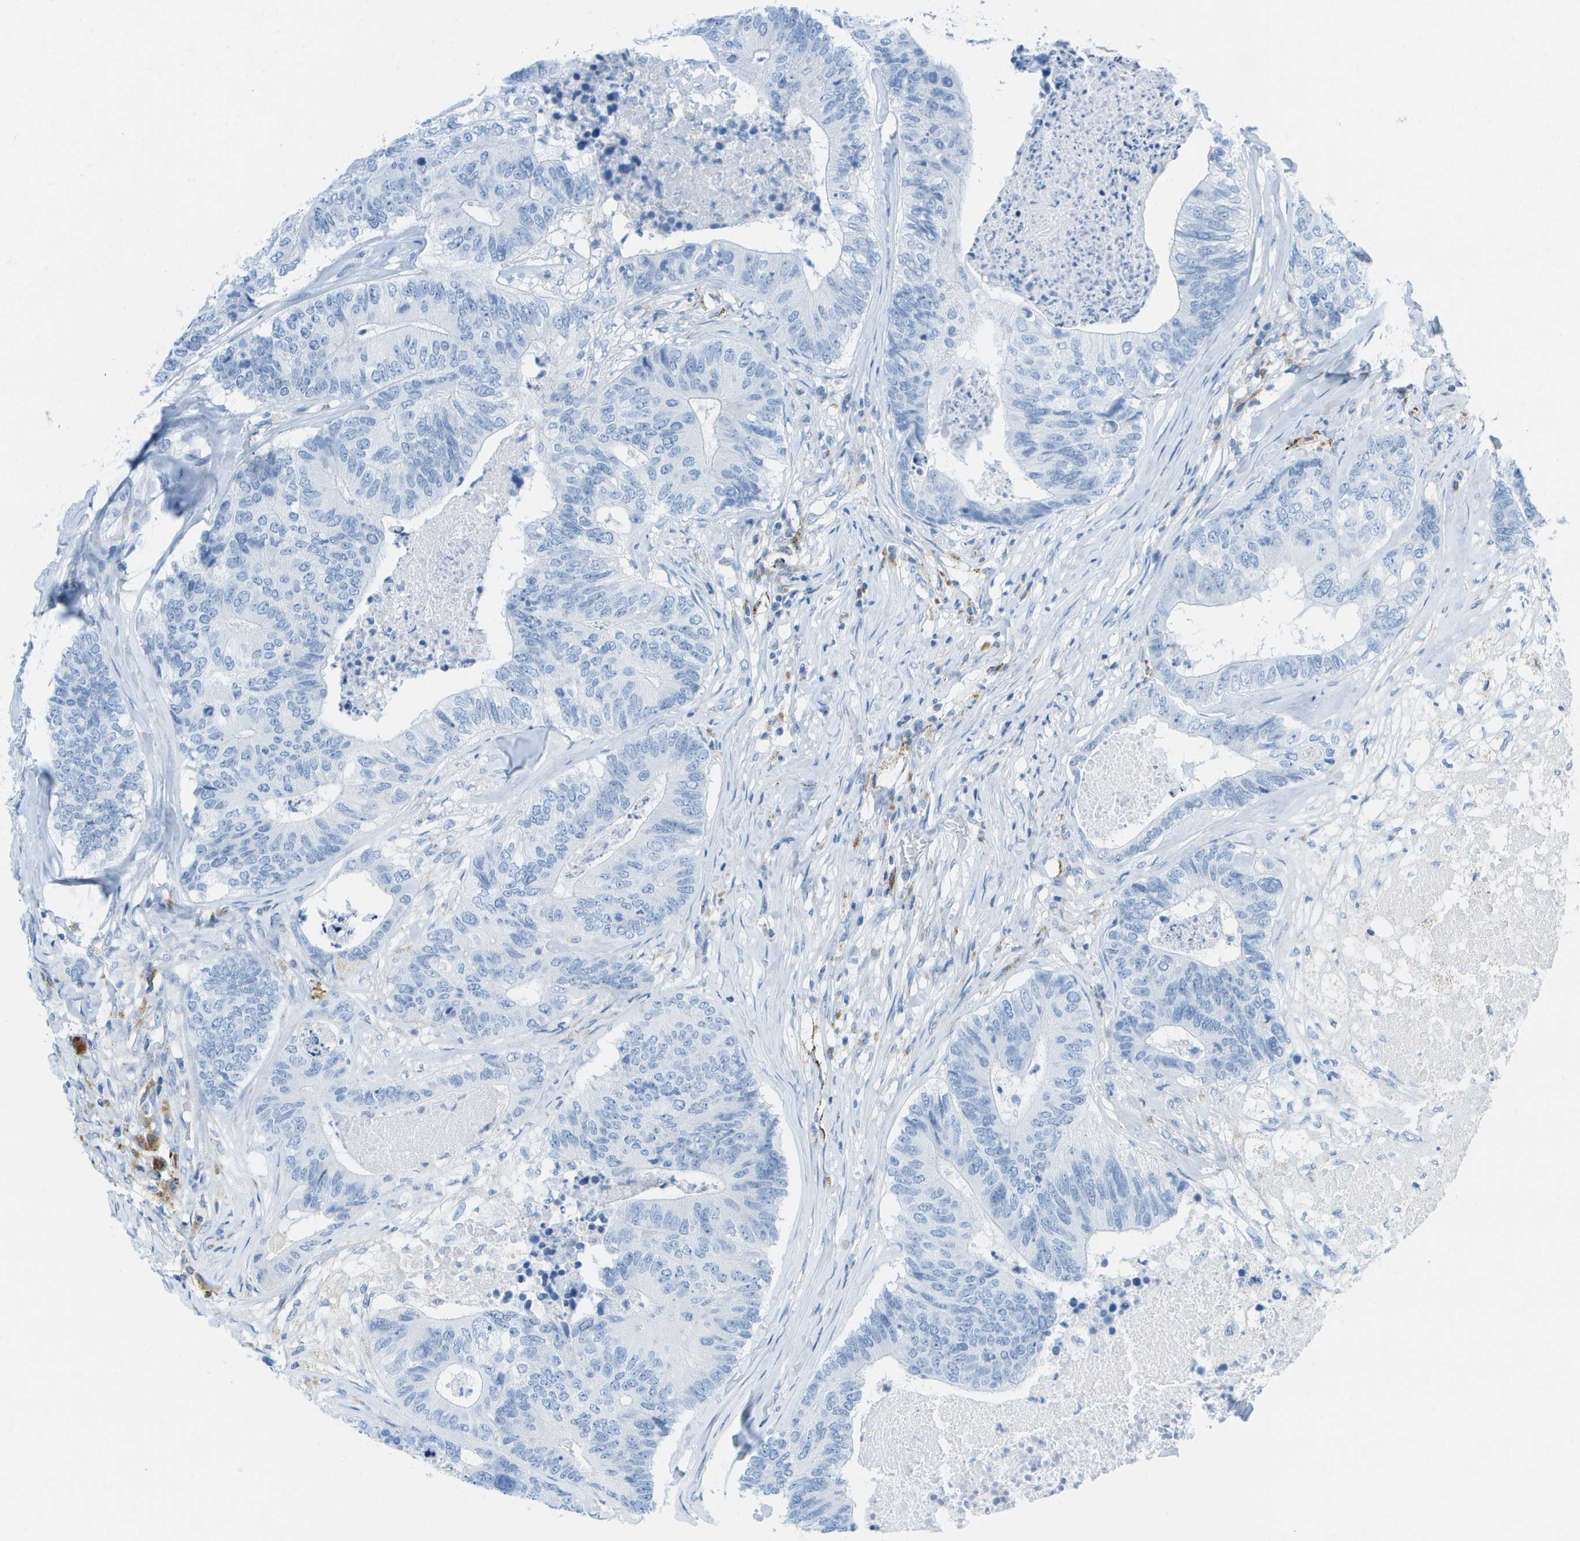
{"staining": {"intensity": "negative", "quantity": "none", "location": "none"}, "tissue": "colorectal cancer", "cell_type": "Tumor cells", "image_type": "cancer", "snomed": [{"axis": "morphology", "description": "Adenocarcinoma, NOS"}, {"axis": "topography", "description": "Colon"}], "caption": "High magnification brightfield microscopy of colorectal cancer stained with DAB (3,3'-diaminobenzidine) (brown) and counterstained with hematoxylin (blue): tumor cells show no significant expression.", "gene": "PRCP", "patient": {"sex": "female", "age": 57}}